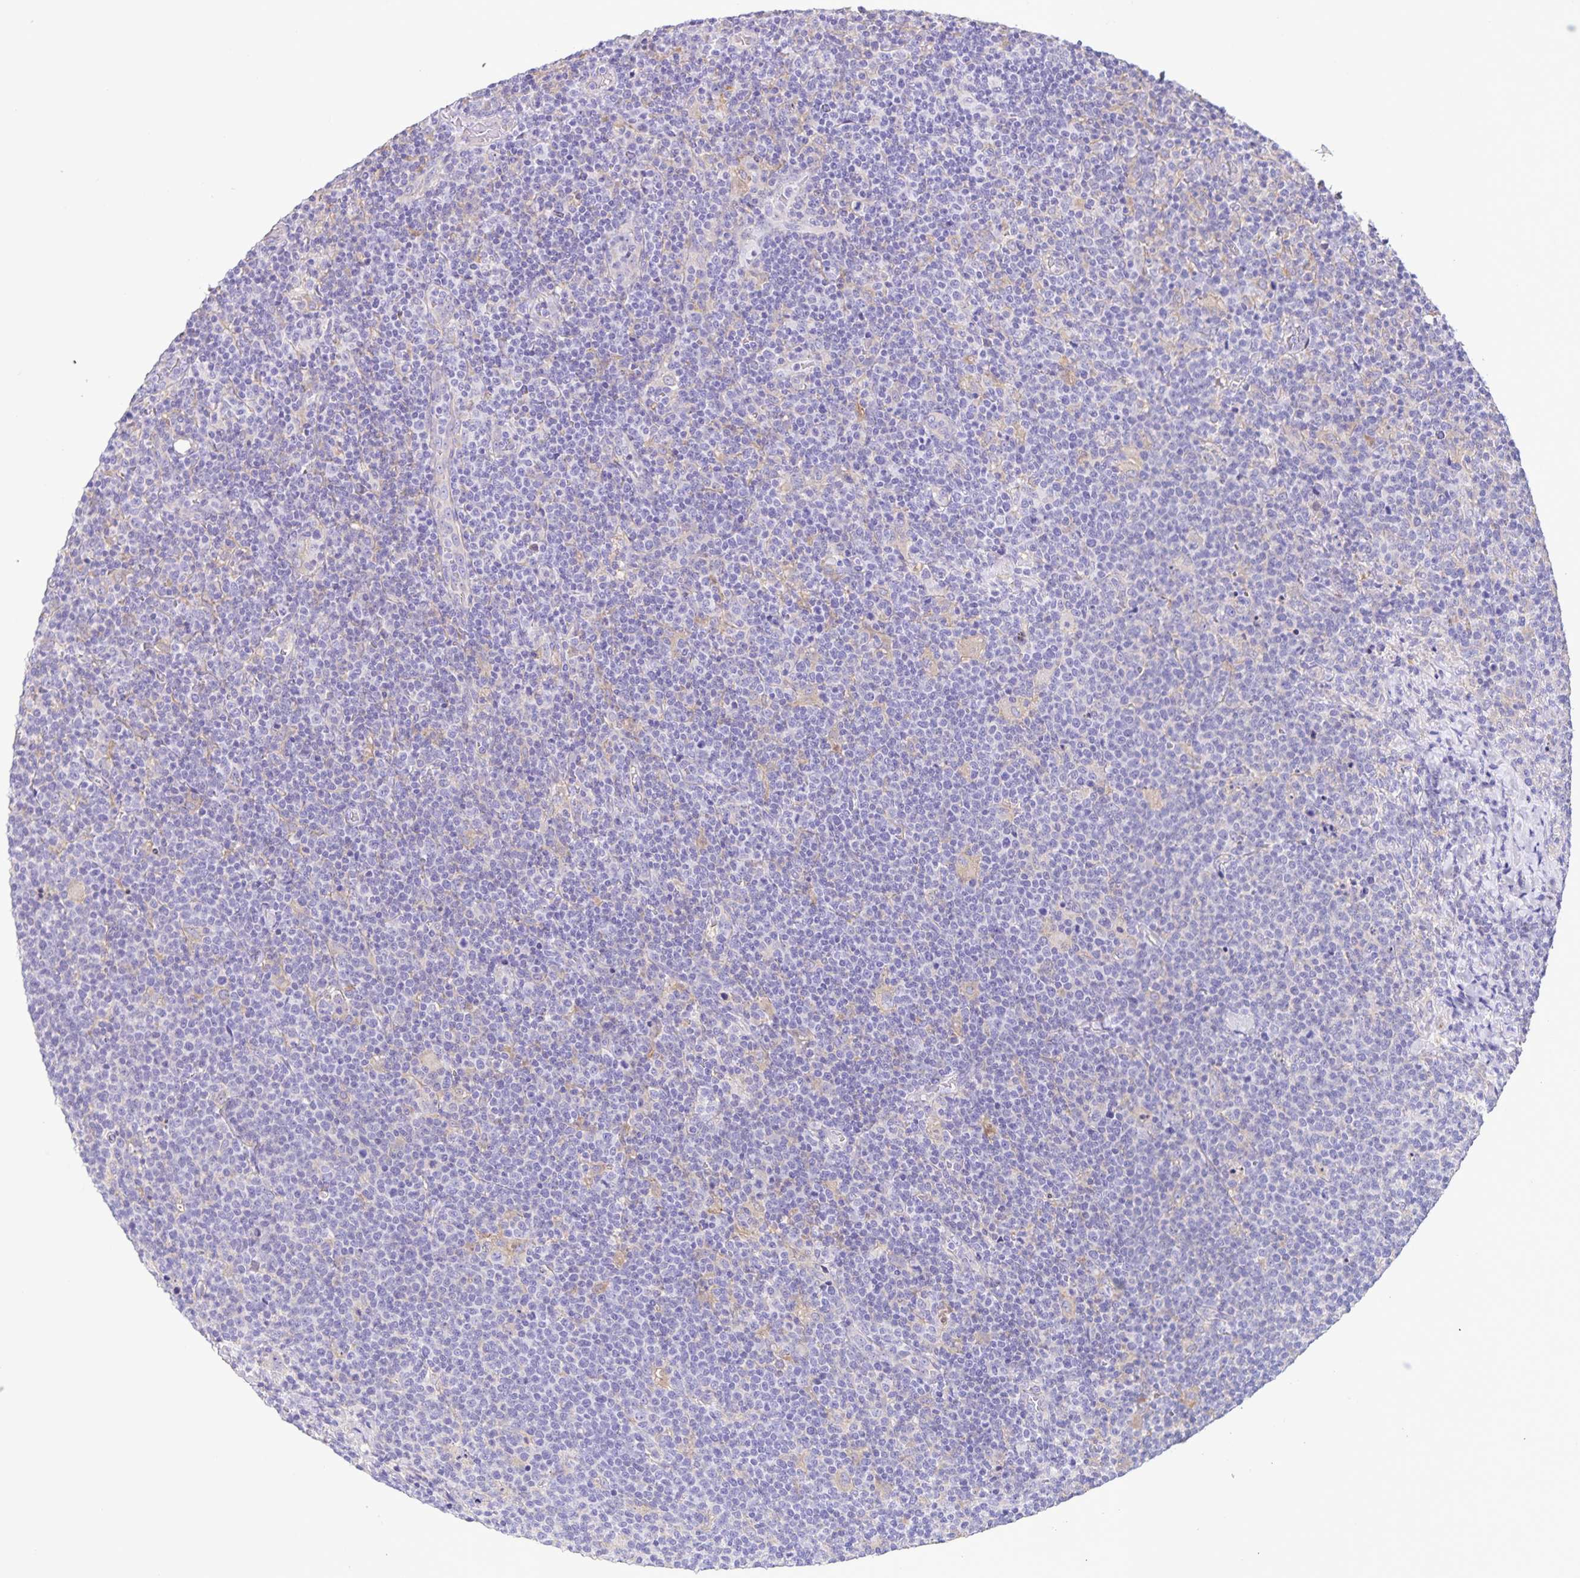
{"staining": {"intensity": "negative", "quantity": "none", "location": "none"}, "tissue": "lymphoma", "cell_type": "Tumor cells", "image_type": "cancer", "snomed": [{"axis": "morphology", "description": "Malignant lymphoma, non-Hodgkin's type, High grade"}, {"axis": "topography", "description": "Lymph node"}], "caption": "IHC of lymphoma exhibits no expression in tumor cells.", "gene": "BOLL", "patient": {"sex": "male", "age": 61}}